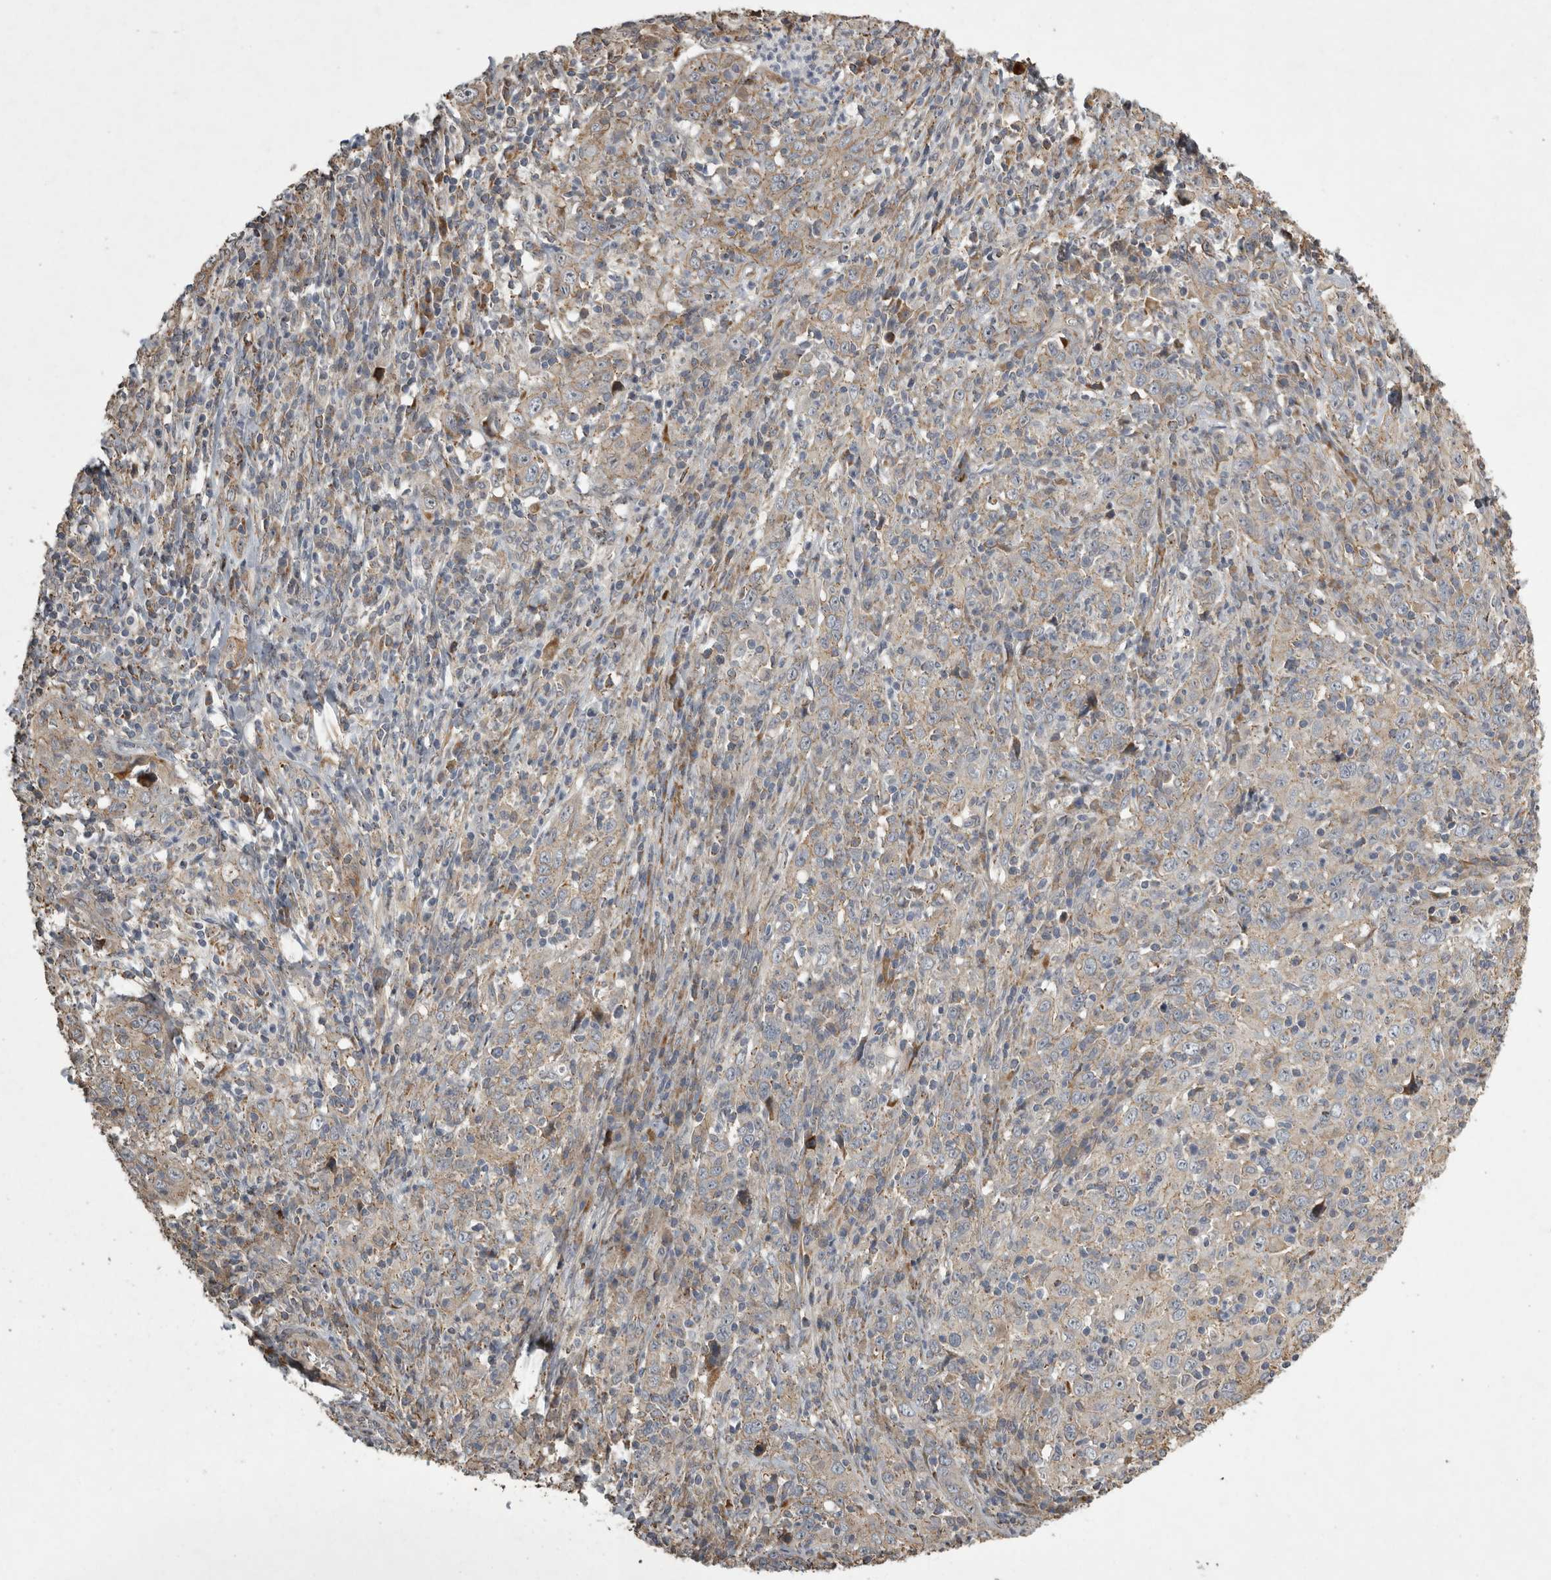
{"staining": {"intensity": "weak", "quantity": "25%-75%", "location": "cytoplasmic/membranous"}, "tissue": "cervical cancer", "cell_type": "Tumor cells", "image_type": "cancer", "snomed": [{"axis": "morphology", "description": "Squamous cell carcinoma, NOS"}, {"axis": "topography", "description": "Cervix"}], "caption": "Protein expression analysis of squamous cell carcinoma (cervical) demonstrates weak cytoplasmic/membranous staining in about 25%-75% of tumor cells.", "gene": "MPDZ", "patient": {"sex": "female", "age": 46}}